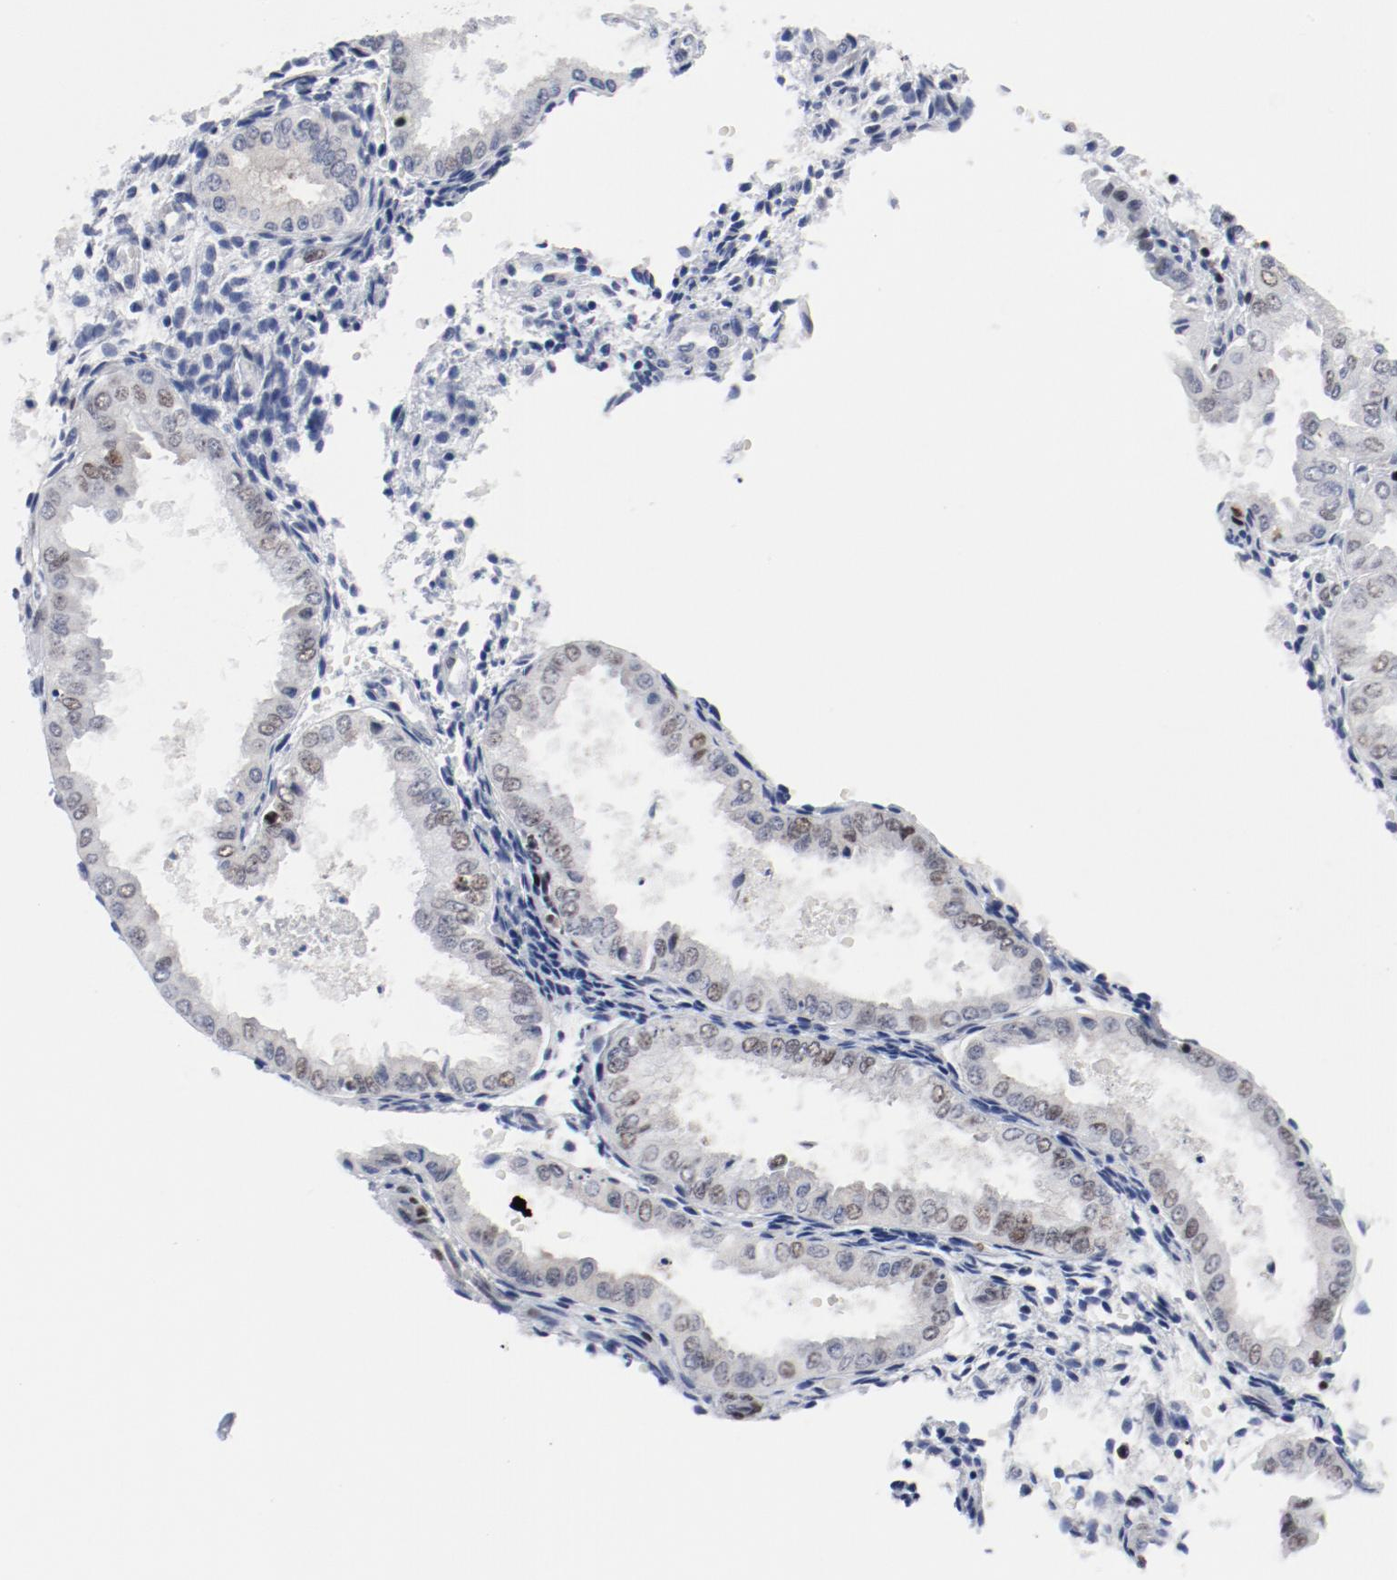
{"staining": {"intensity": "strong", "quantity": "<25%", "location": "nuclear"}, "tissue": "endometrium", "cell_type": "Cells in endometrial stroma", "image_type": "normal", "snomed": [{"axis": "morphology", "description": "Normal tissue, NOS"}, {"axis": "topography", "description": "Endometrium"}], "caption": "About <25% of cells in endometrial stroma in benign human endometrium show strong nuclear protein staining as visualized by brown immunohistochemical staining.", "gene": "POLD1", "patient": {"sex": "female", "age": 33}}